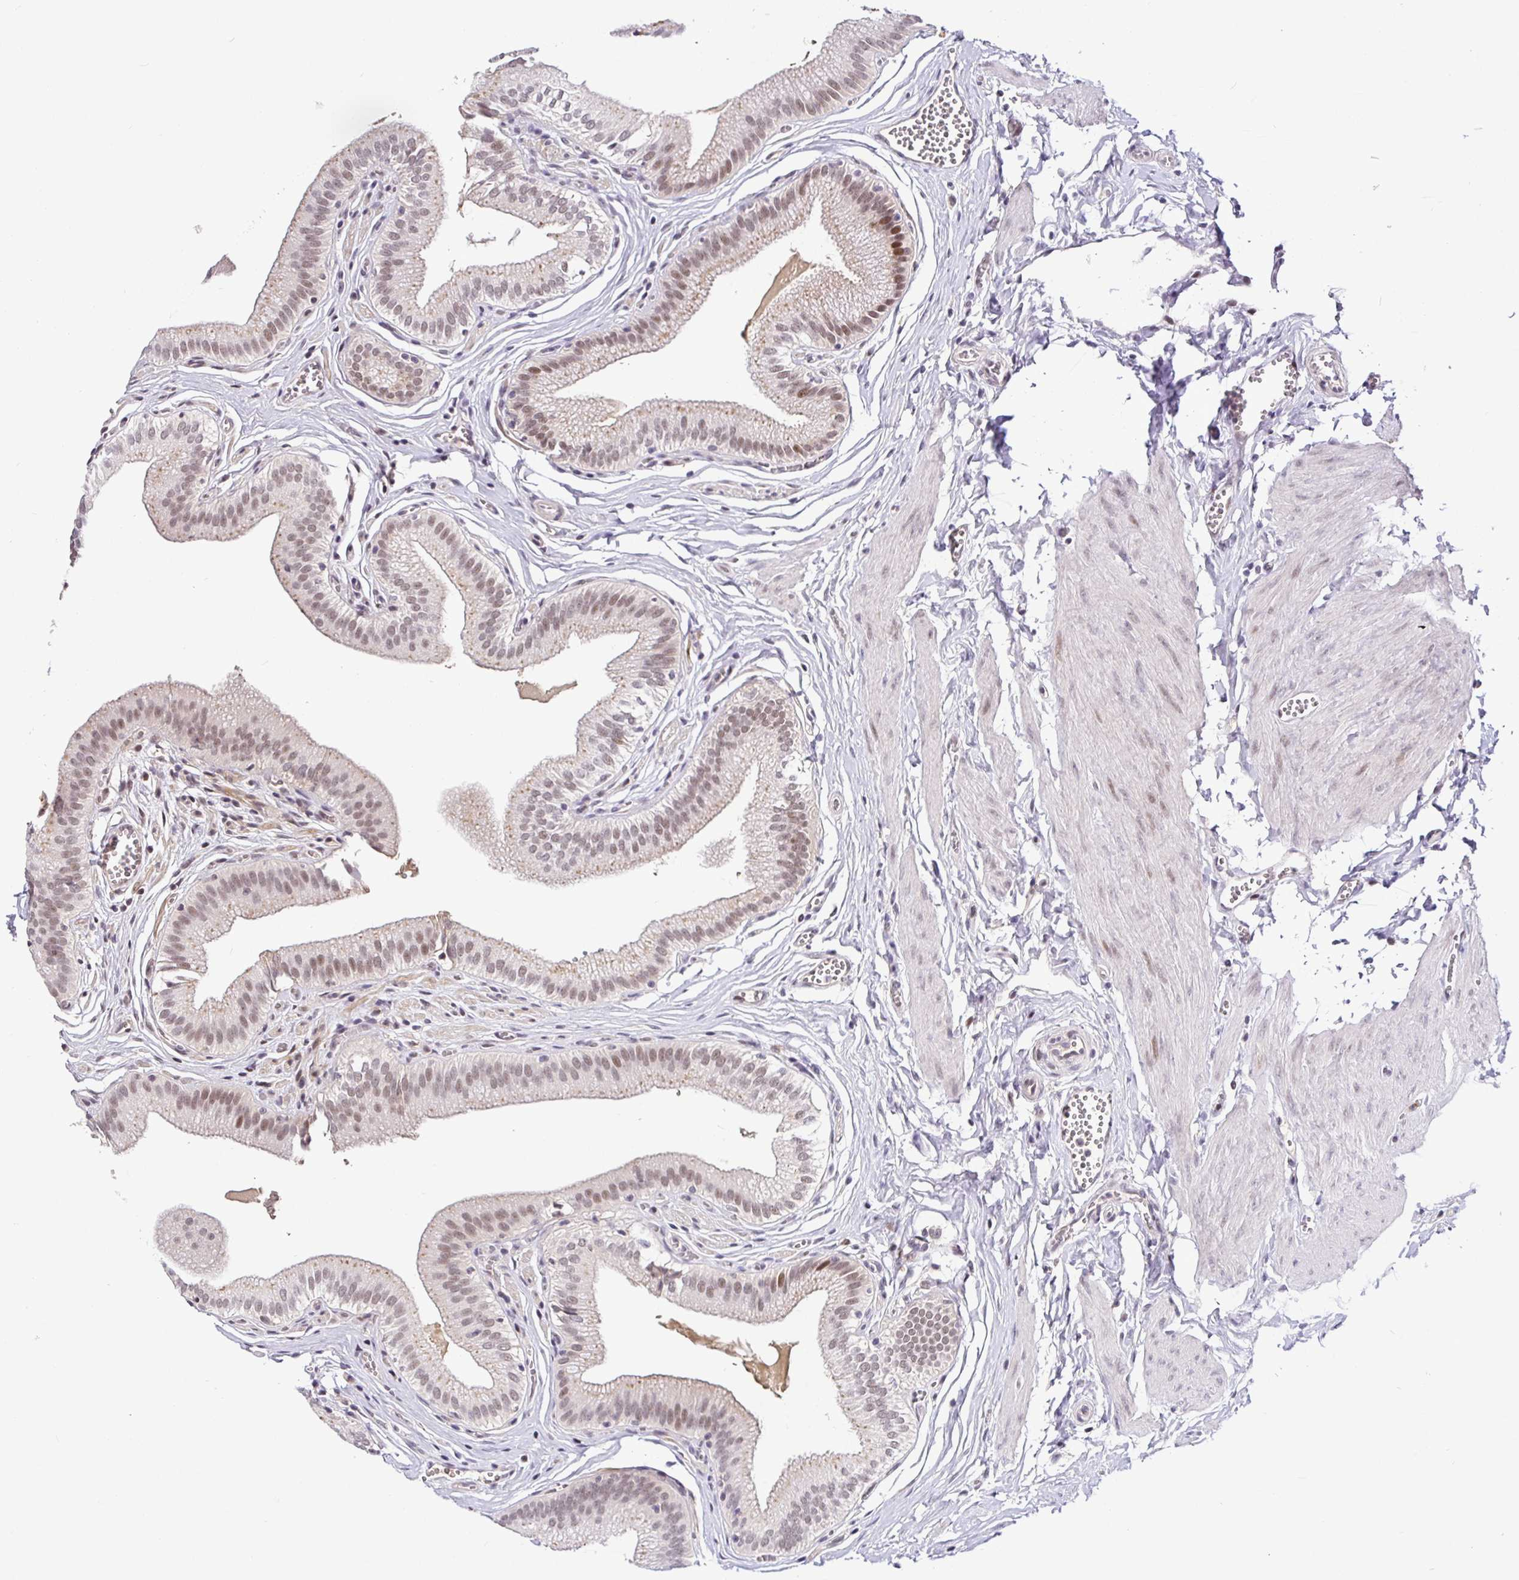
{"staining": {"intensity": "moderate", "quantity": ">75%", "location": "nuclear"}, "tissue": "gallbladder", "cell_type": "Glandular cells", "image_type": "normal", "snomed": [{"axis": "morphology", "description": "Normal tissue, NOS"}, {"axis": "topography", "description": "Gallbladder"}, {"axis": "topography", "description": "Peripheral nerve tissue"}], "caption": "The immunohistochemical stain shows moderate nuclear positivity in glandular cells of unremarkable gallbladder.", "gene": "NUP188", "patient": {"sex": "male", "age": 17}}